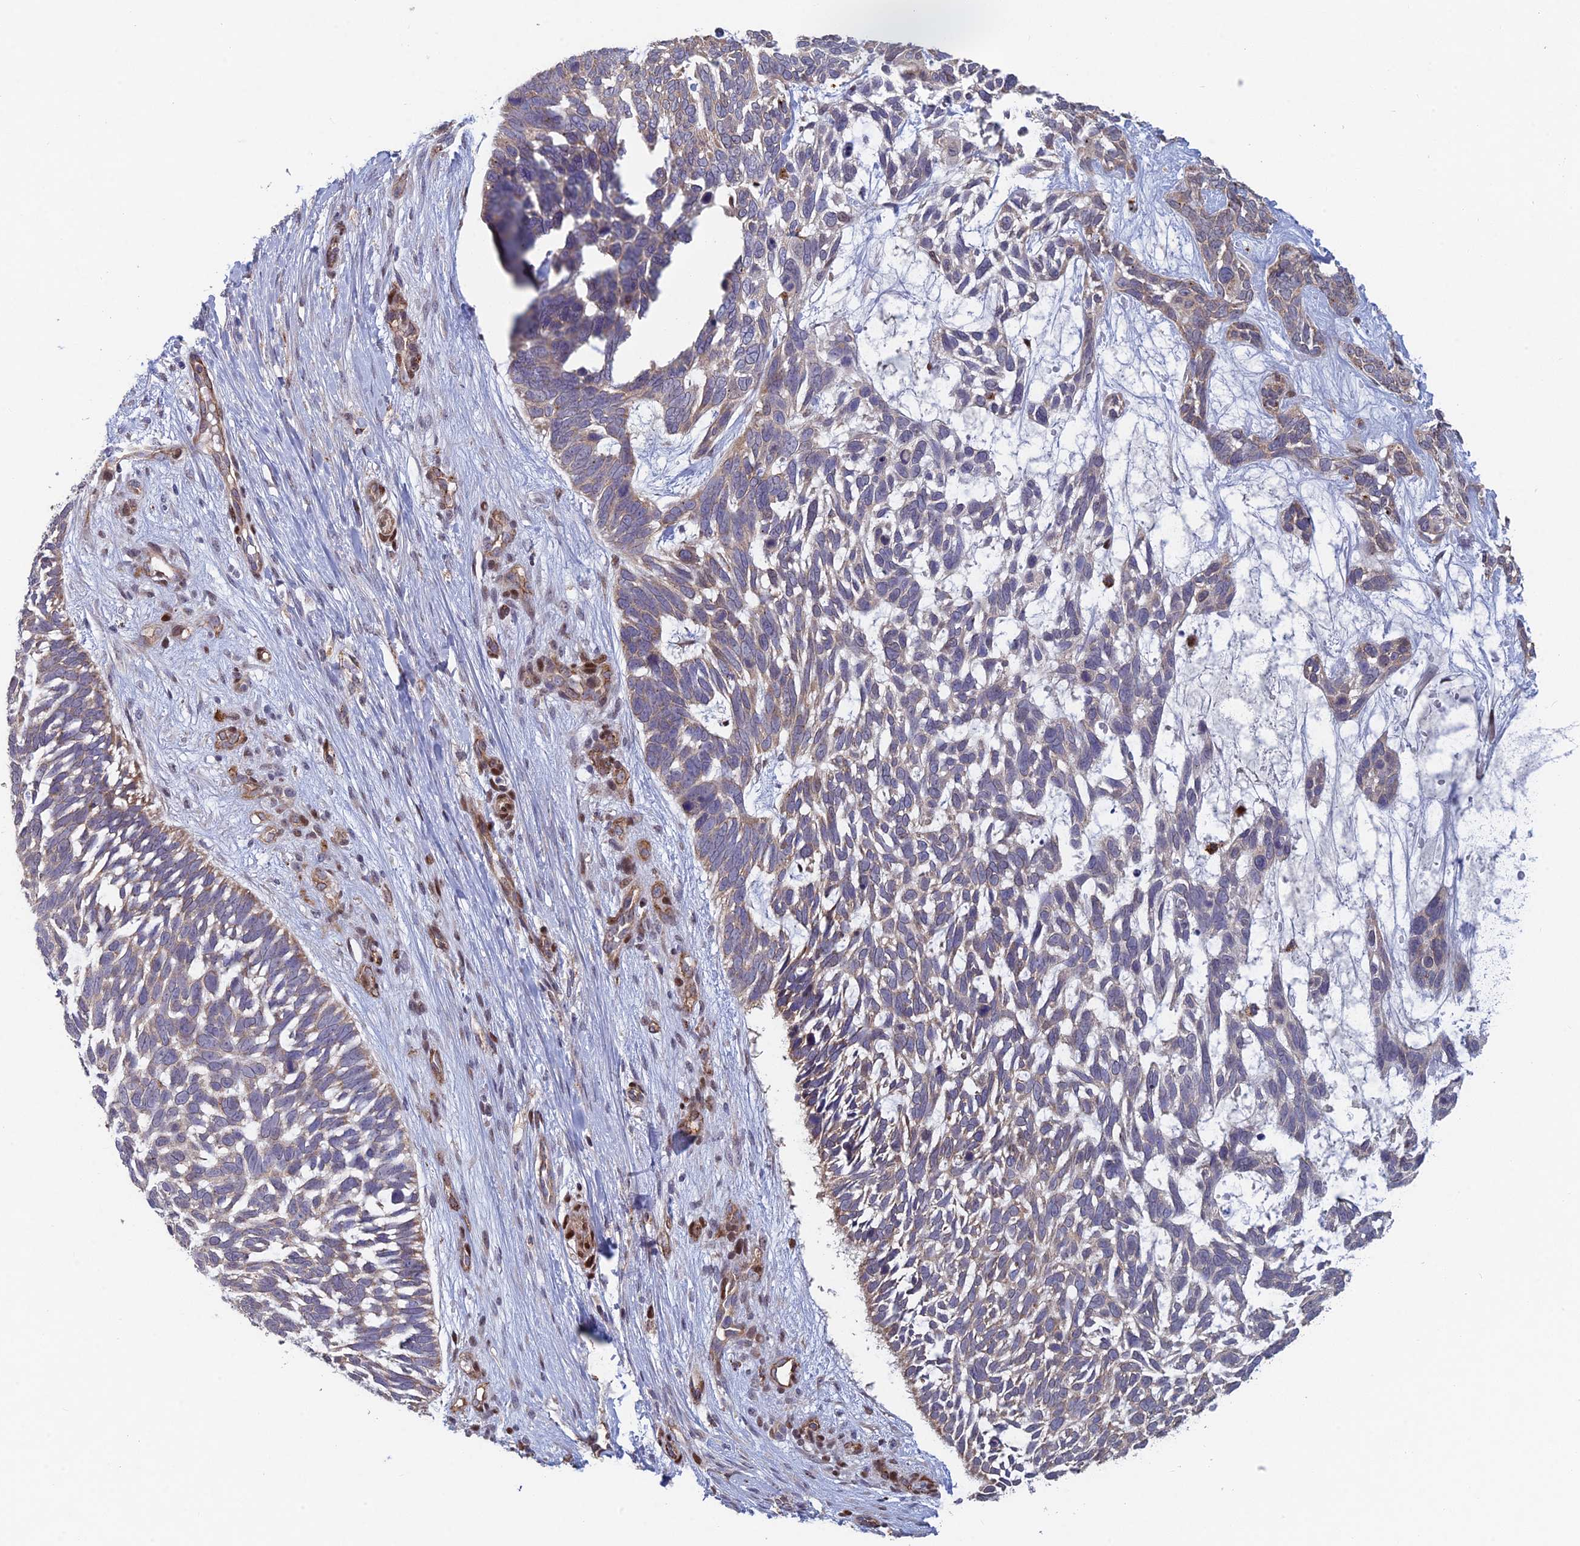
{"staining": {"intensity": "weak", "quantity": "25%-75%", "location": "cytoplasmic/membranous"}, "tissue": "skin cancer", "cell_type": "Tumor cells", "image_type": "cancer", "snomed": [{"axis": "morphology", "description": "Basal cell carcinoma"}, {"axis": "topography", "description": "Skin"}], "caption": "High-power microscopy captured an IHC micrograph of skin cancer (basal cell carcinoma), revealing weak cytoplasmic/membranous positivity in approximately 25%-75% of tumor cells.", "gene": "FOXS1", "patient": {"sex": "male", "age": 88}}